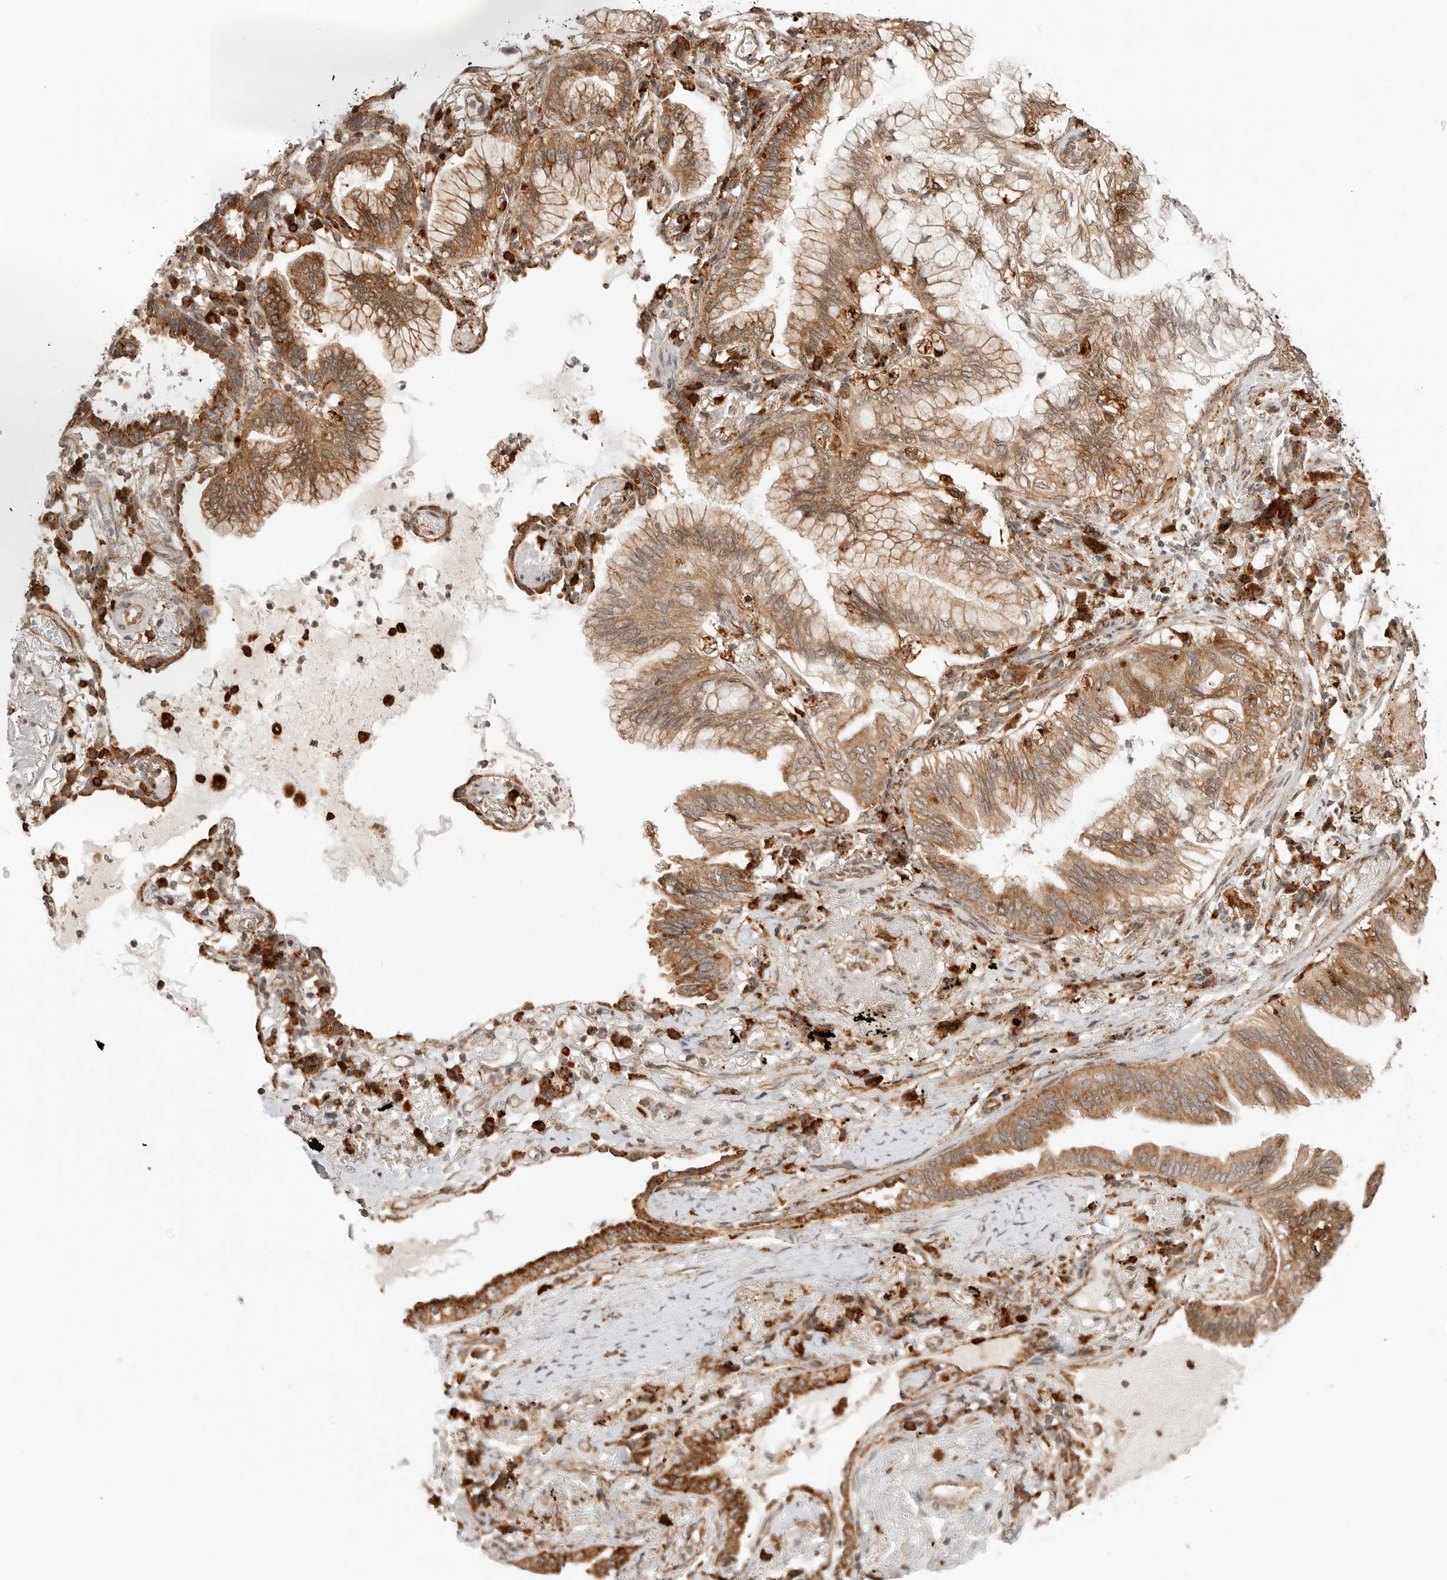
{"staining": {"intensity": "moderate", "quantity": ">75%", "location": "cytoplasmic/membranous"}, "tissue": "lung cancer", "cell_type": "Tumor cells", "image_type": "cancer", "snomed": [{"axis": "morphology", "description": "Adenocarcinoma, NOS"}, {"axis": "topography", "description": "Lung"}], "caption": "Immunohistochemical staining of adenocarcinoma (lung) exhibits moderate cytoplasmic/membranous protein expression in about >75% of tumor cells.", "gene": "IDUA", "patient": {"sex": "female", "age": 70}}